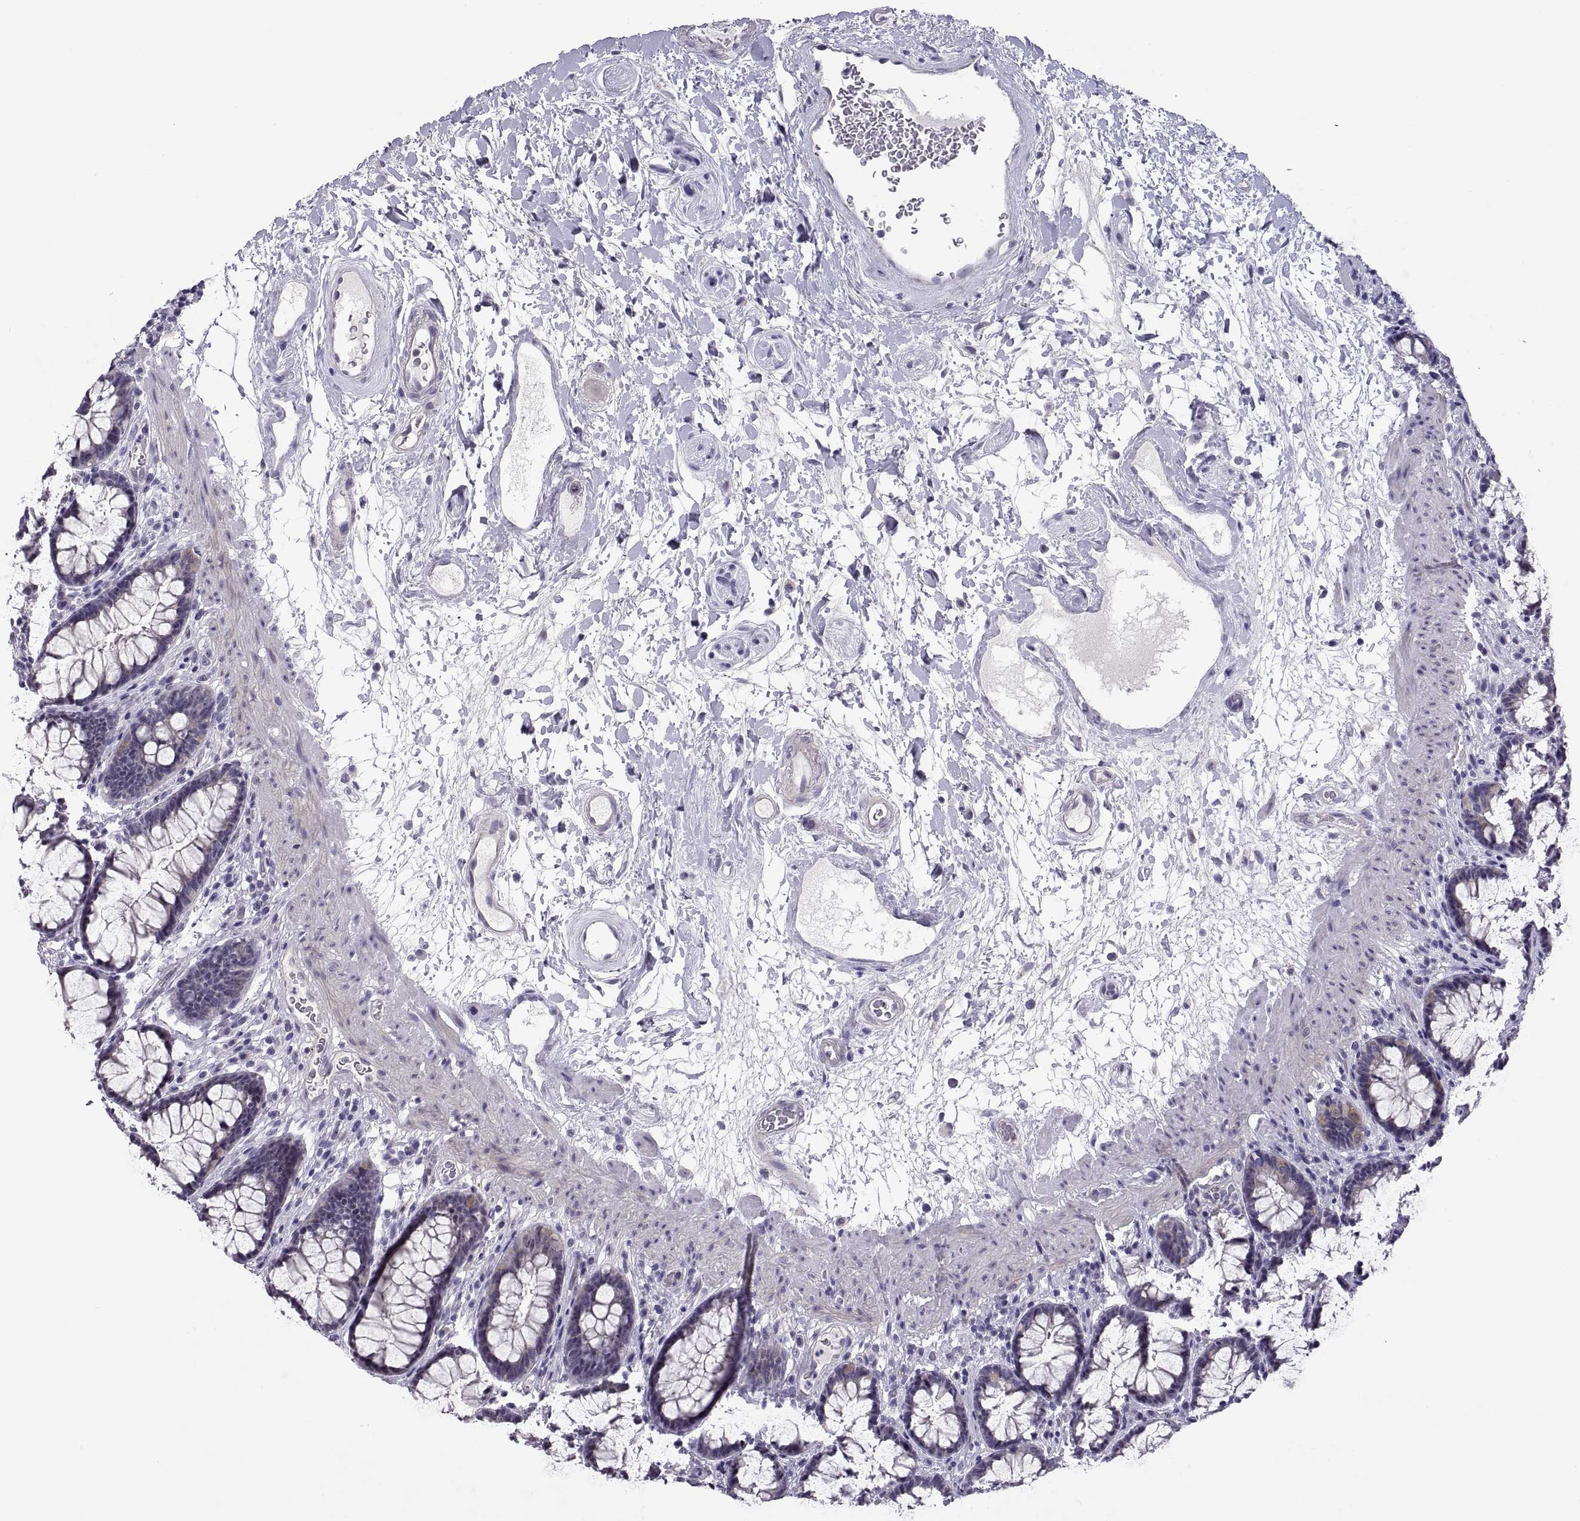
{"staining": {"intensity": "negative", "quantity": "none", "location": "none"}, "tissue": "rectum", "cell_type": "Glandular cells", "image_type": "normal", "snomed": [{"axis": "morphology", "description": "Normal tissue, NOS"}, {"axis": "topography", "description": "Rectum"}], "caption": "High power microscopy photomicrograph of an immunohistochemistry (IHC) micrograph of unremarkable rectum, revealing no significant staining in glandular cells. The staining was performed using DAB to visualize the protein expression in brown, while the nuclei were stained in blue with hematoxylin (Magnification: 20x).", "gene": "VSX2", "patient": {"sex": "male", "age": 72}}